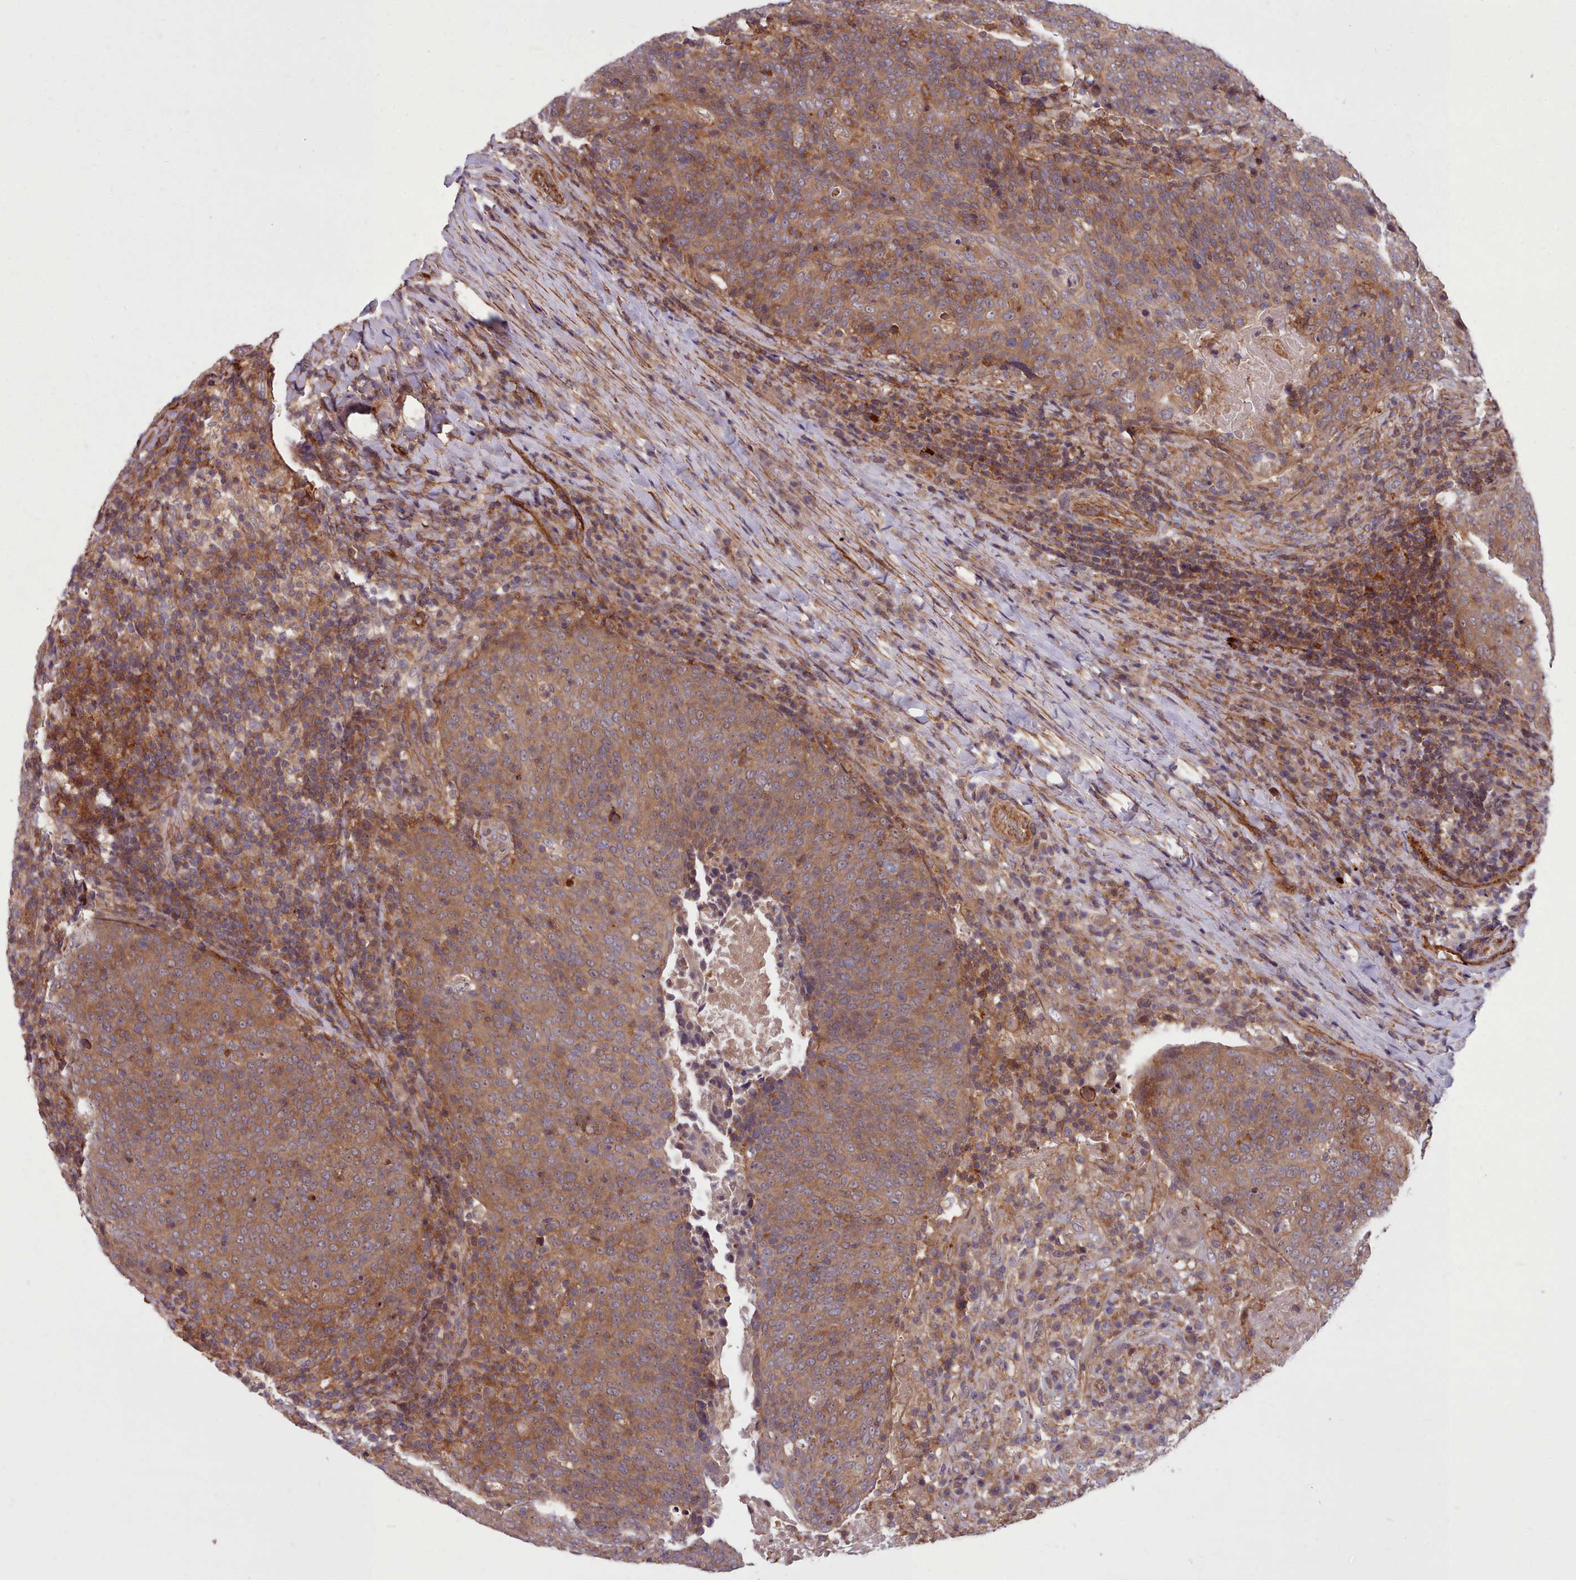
{"staining": {"intensity": "moderate", "quantity": ">75%", "location": "cytoplasmic/membranous"}, "tissue": "head and neck cancer", "cell_type": "Tumor cells", "image_type": "cancer", "snomed": [{"axis": "morphology", "description": "Squamous cell carcinoma, NOS"}, {"axis": "morphology", "description": "Squamous cell carcinoma, metastatic, NOS"}, {"axis": "topography", "description": "Lymph node"}, {"axis": "topography", "description": "Head-Neck"}], "caption": "Immunohistochemistry micrograph of metastatic squamous cell carcinoma (head and neck) stained for a protein (brown), which demonstrates medium levels of moderate cytoplasmic/membranous positivity in approximately >75% of tumor cells.", "gene": "STUB1", "patient": {"sex": "male", "age": 62}}